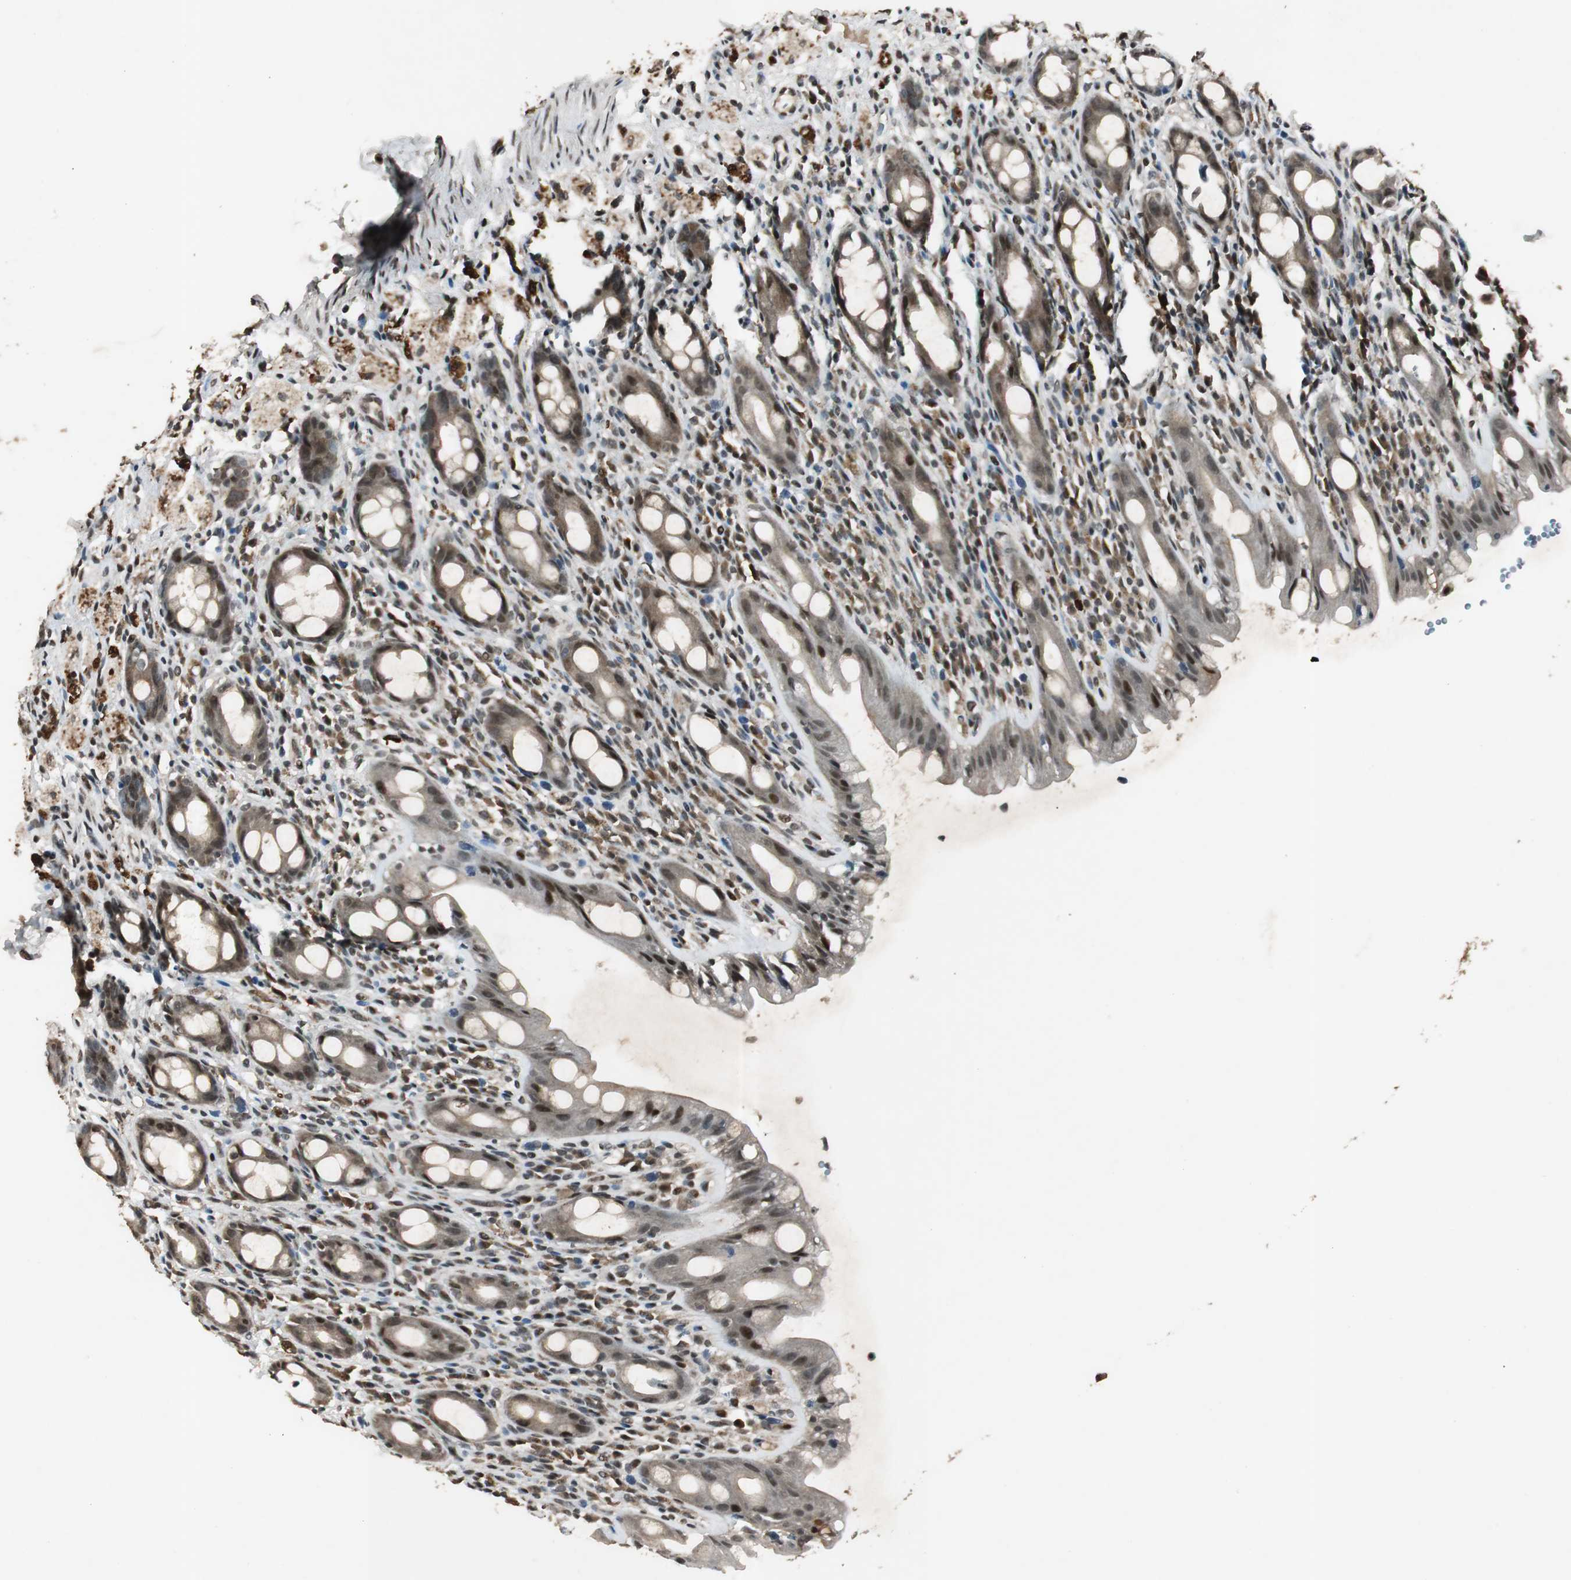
{"staining": {"intensity": "strong", "quantity": ">75%", "location": "nuclear"}, "tissue": "rectum", "cell_type": "Glandular cells", "image_type": "normal", "snomed": [{"axis": "morphology", "description": "Normal tissue, NOS"}, {"axis": "topography", "description": "Rectum"}], "caption": "IHC (DAB) staining of benign rectum exhibits strong nuclear protein positivity in approximately >75% of glandular cells. (brown staining indicates protein expression, while blue staining denotes nuclei).", "gene": "BOLA1", "patient": {"sex": "male", "age": 44}}